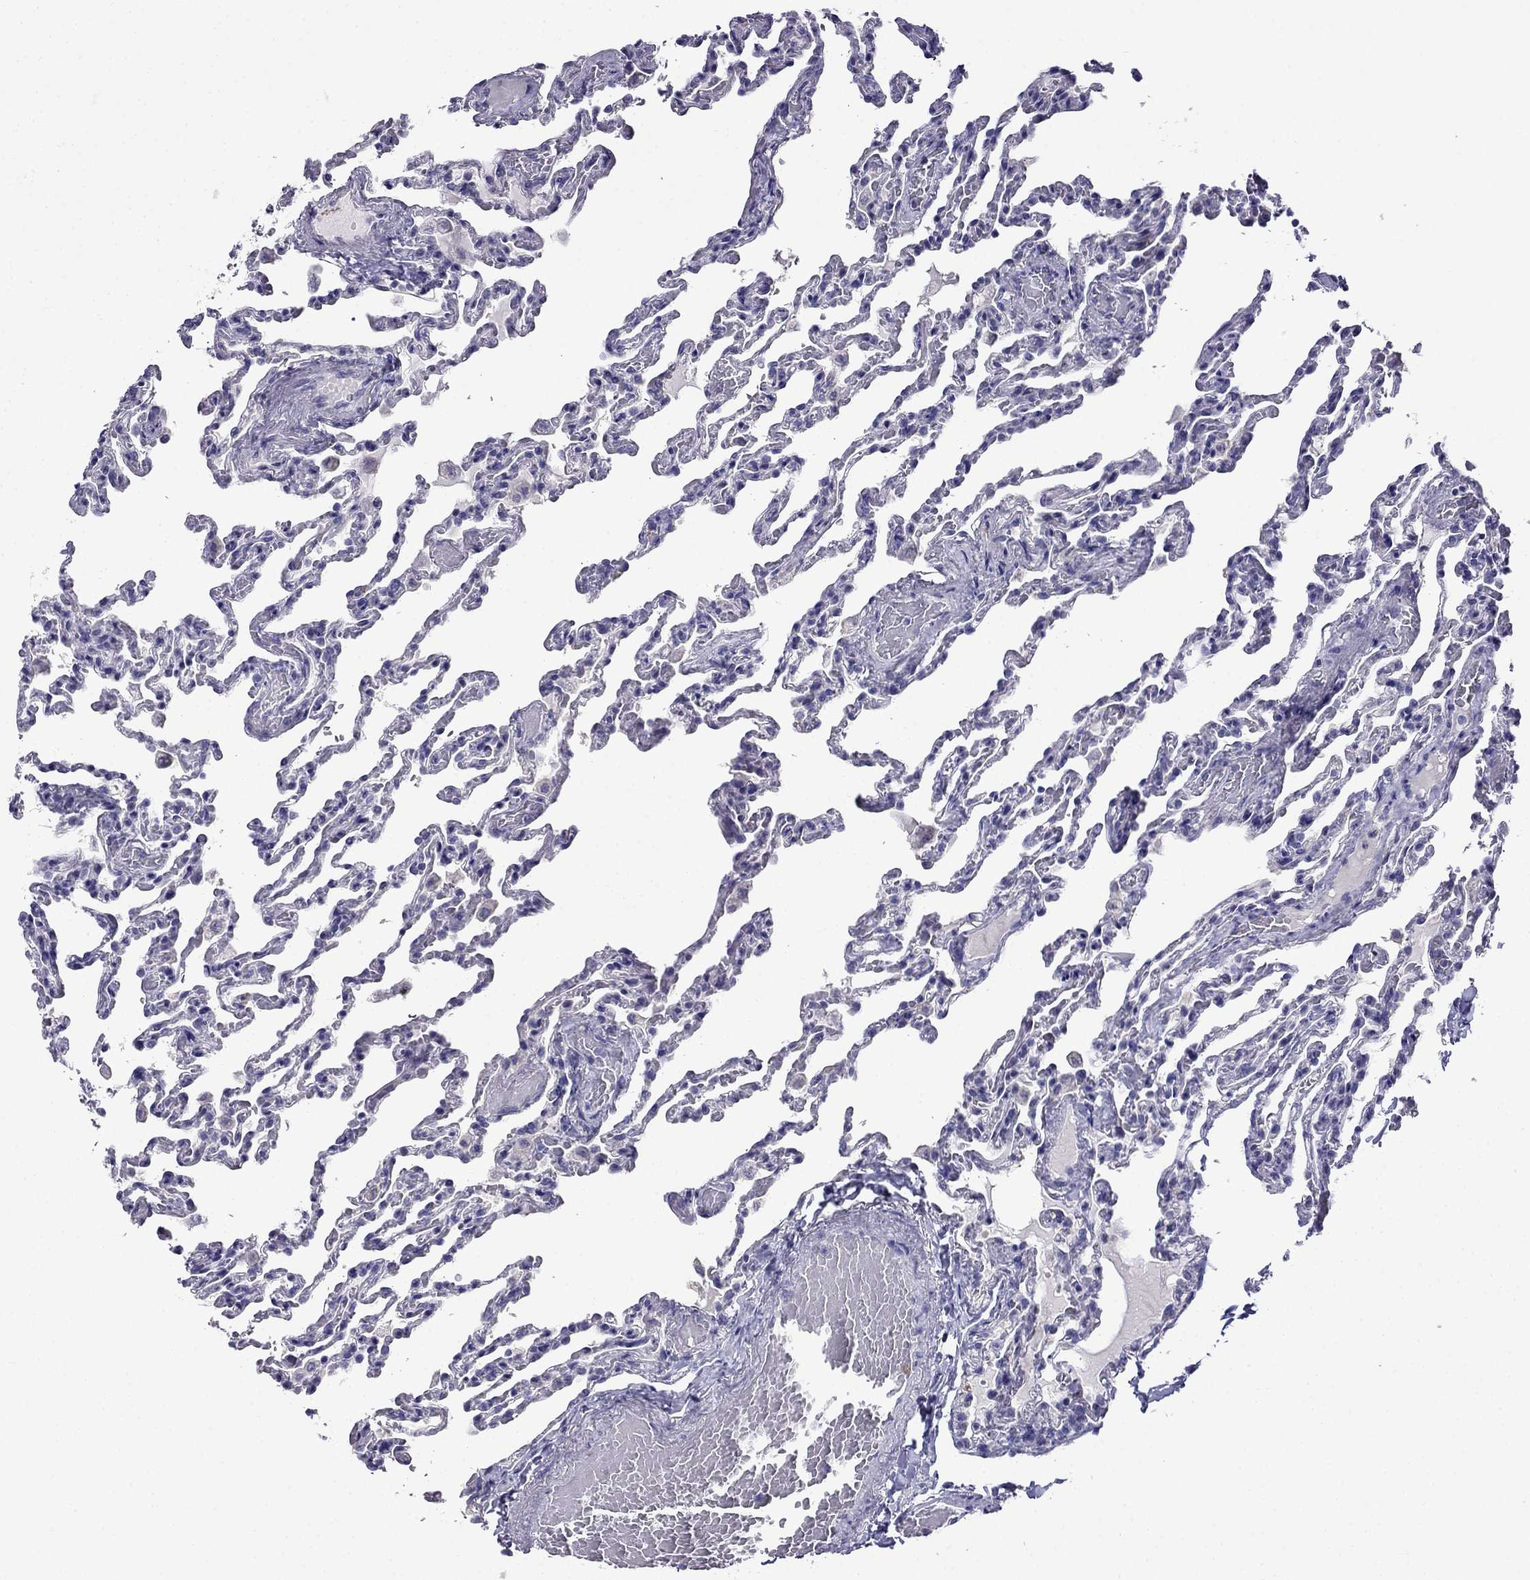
{"staining": {"intensity": "negative", "quantity": "none", "location": "none"}, "tissue": "lung", "cell_type": "Alveolar cells", "image_type": "normal", "snomed": [{"axis": "morphology", "description": "Normal tissue, NOS"}, {"axis": "topography", "description": "Lung"}], "caption": "There is no significant positivity in alveolar cells of lung. (DAB immunohistochemistry visualized using brightfield microscopy, high magnification).", "gene": "SCNN1D", "patient": {"sex": "female", "age": 43}}